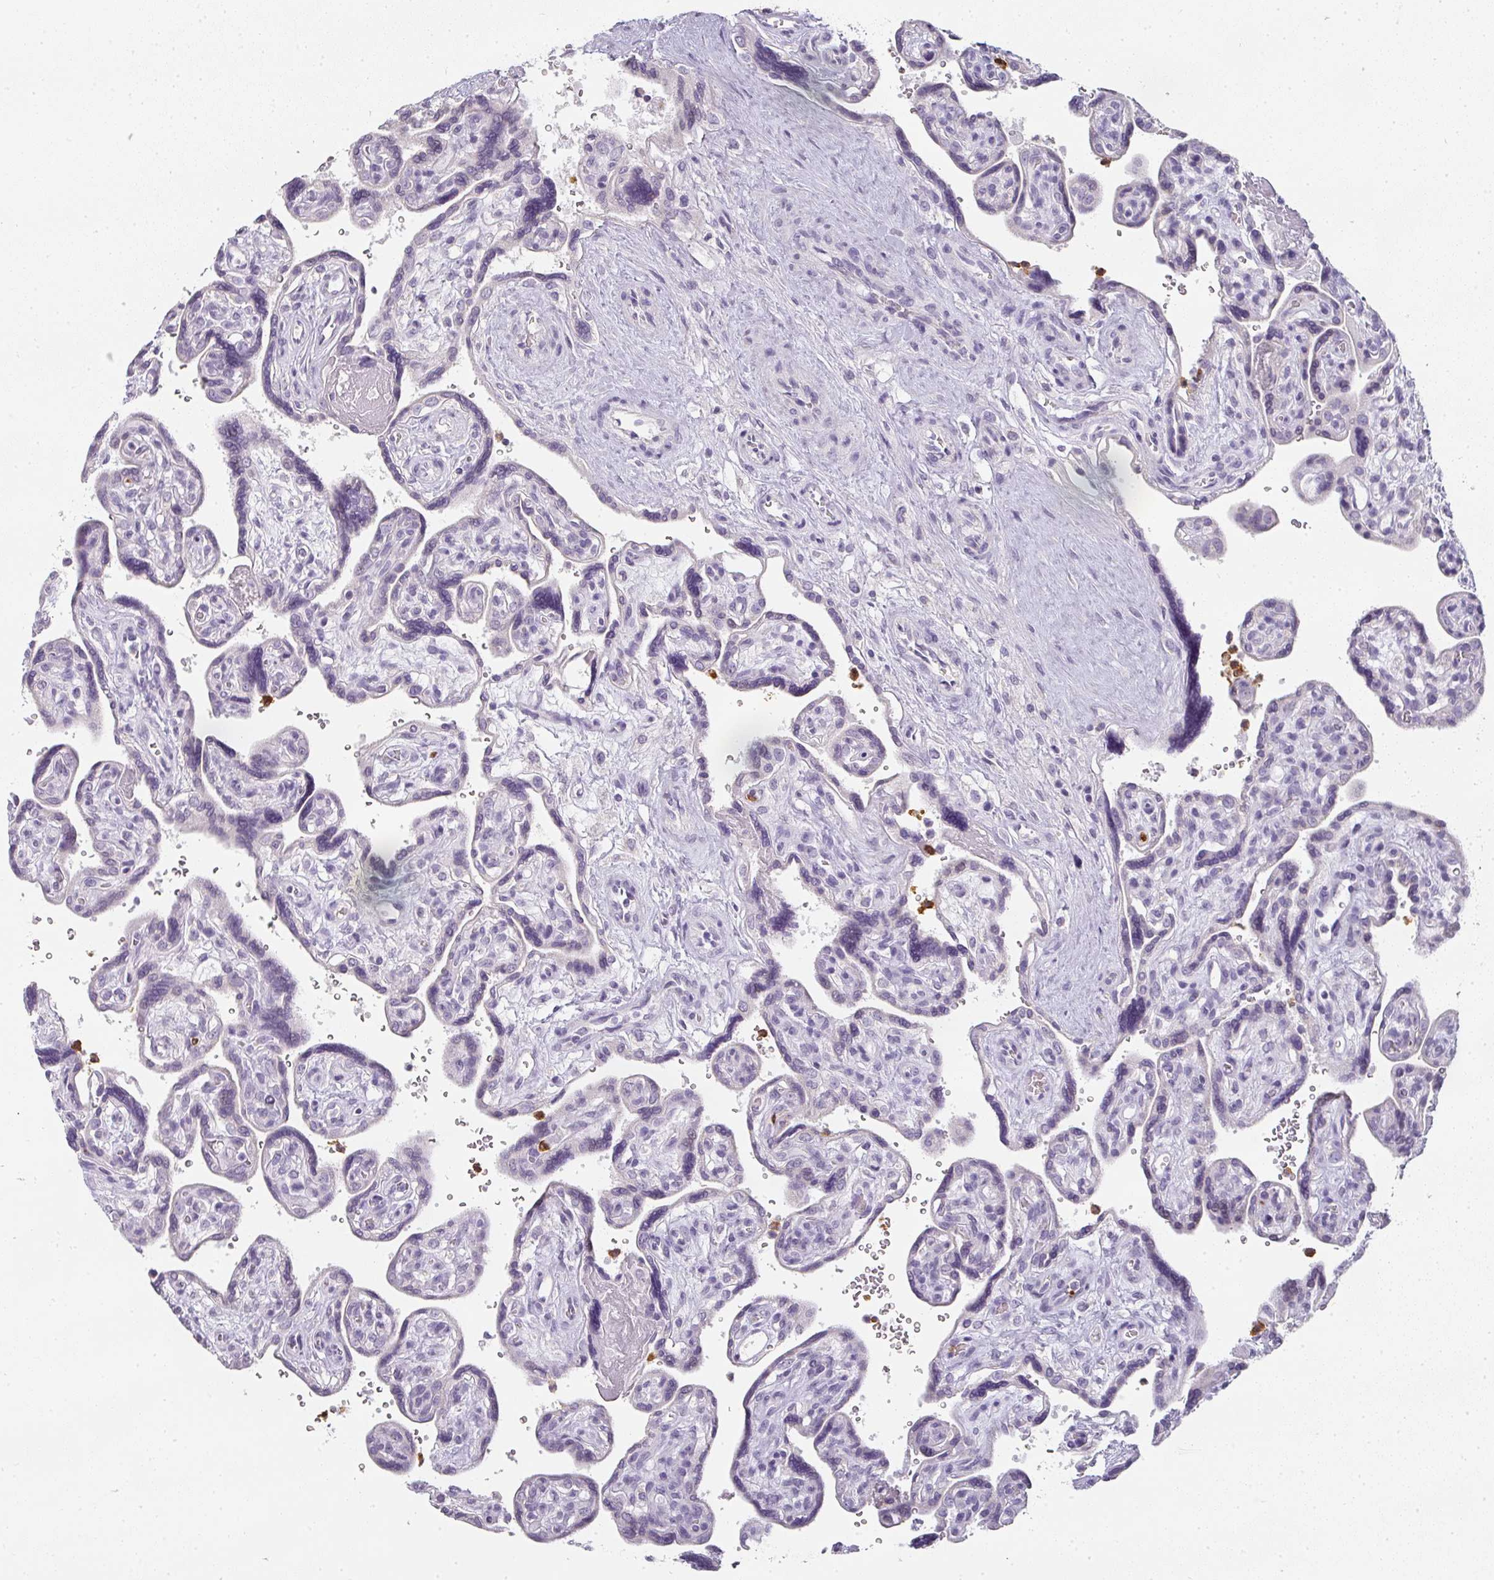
{"staining": {"intensity": "negative", "quantity": "none", "location": "none"}, "tissue": "placenta", "cell_type": "Decidual cells", "image_type": "normal", "snomed": [{"axis": "morphology", "description": "Normal tissue, NOS"}, {"axis": "topography", "description": "Placenta"}], "caption": "Micrograph shows no significant protein expression in decidual cells of benign placenta. (Stains: DAB (3,3'-diaminobenzidine) immunohistochemistry (IHC) with hematoxylin counter stain, Microscopy: brightfield microscopy at high magnification).", "gene": "CAMP", "patient": {"sex": "female", "age": 39}}